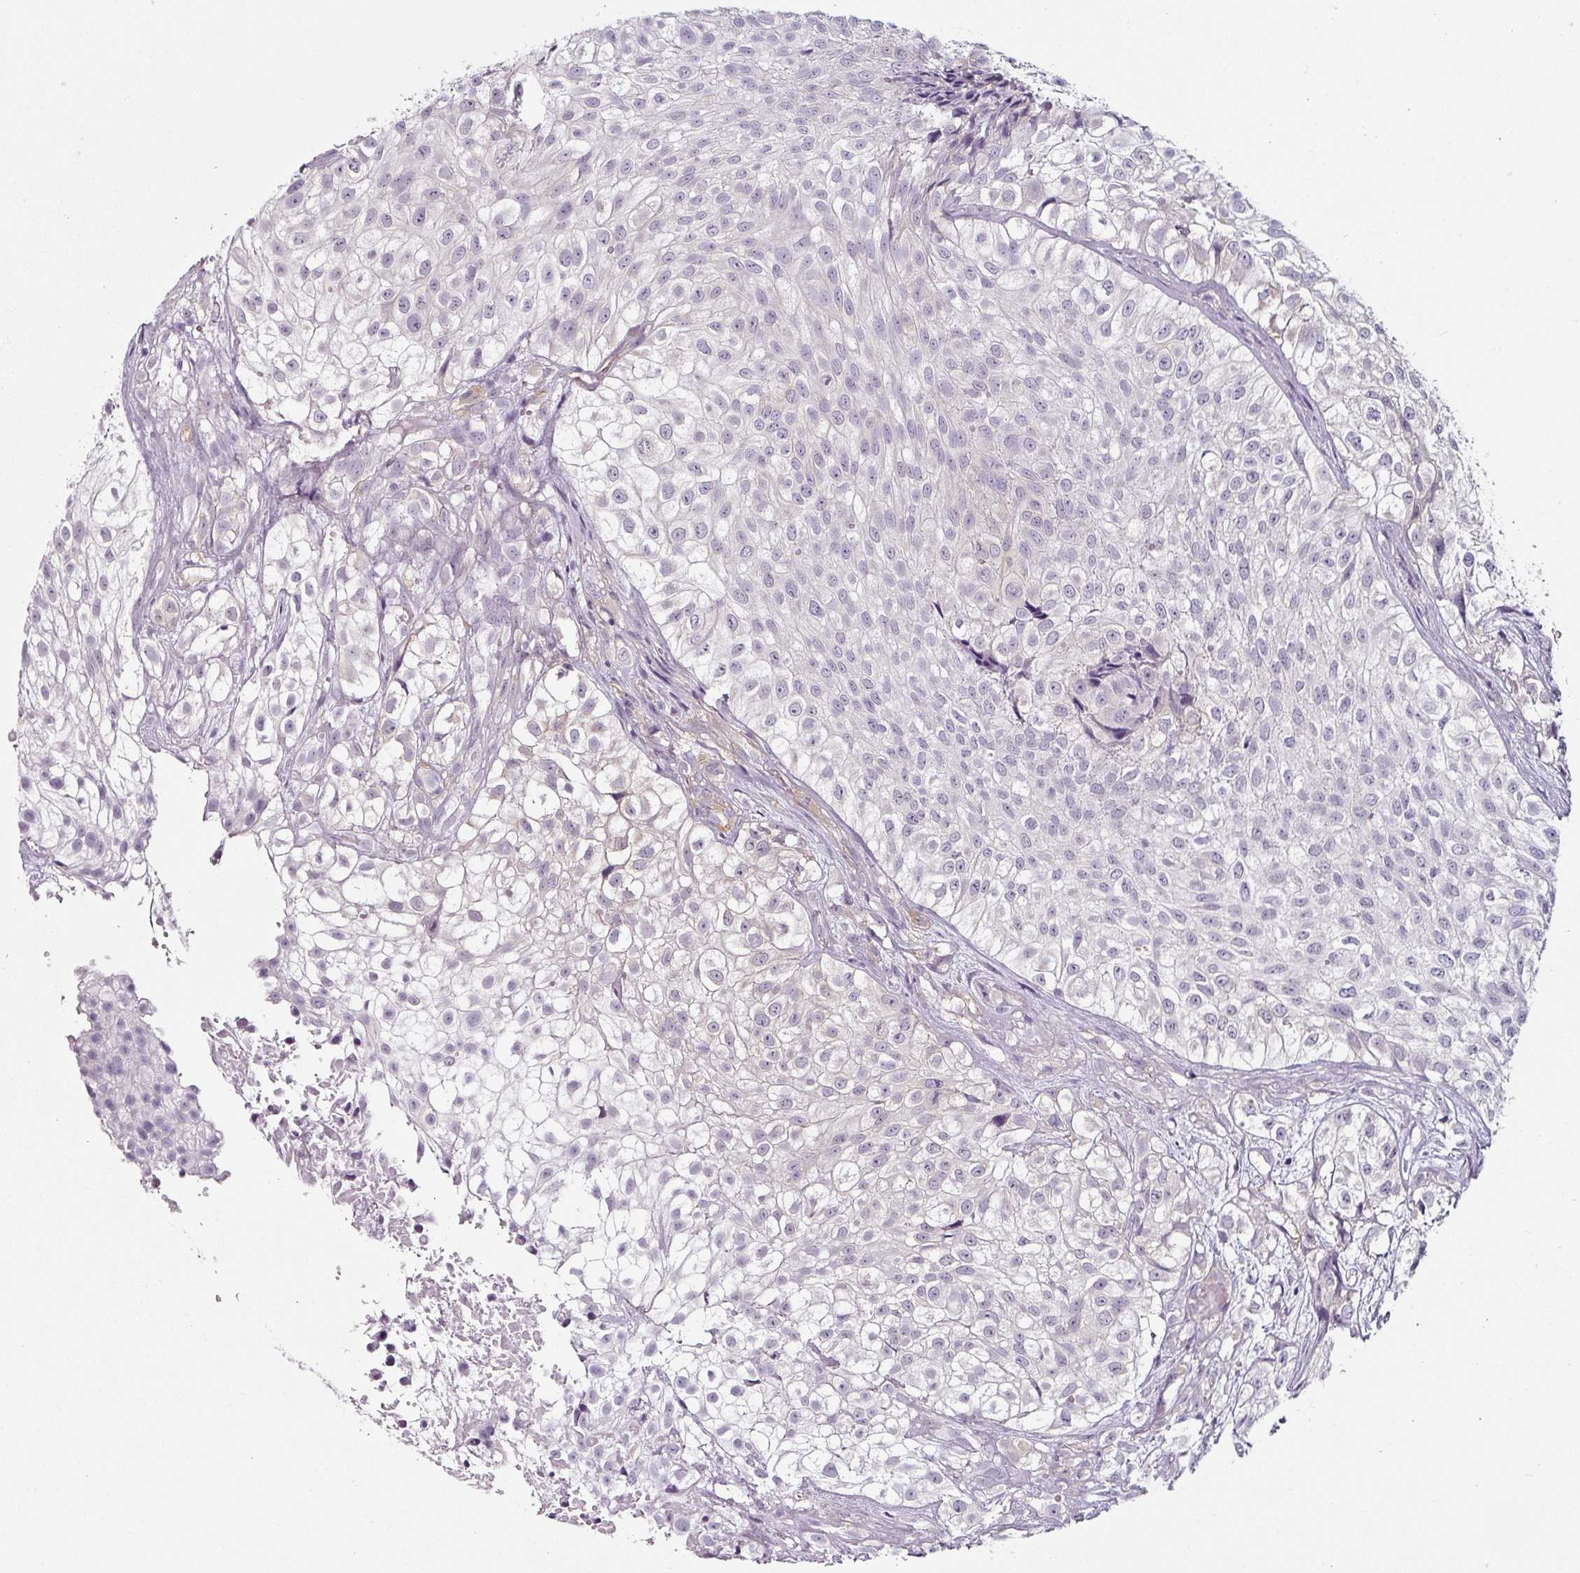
{"staining": {"intensity": "negative", "quantity": "none", "location": "none"}, "tissue": "urothelial cancer", "cell_type": "Tumor cells", "image_type": "cancer", "snomed": [{"axis": "morphology", "description": "Urothelial carcinoma, High grade"}, {"axis": "topography", "description": "Urinary bladder"}], "caption": "Immunohistochemistry of urothelial carcinoma (high-grade) displays no expression in tumor cells.", "gene": "CAP2", "patient": {"sex": "male", "age": 56}}